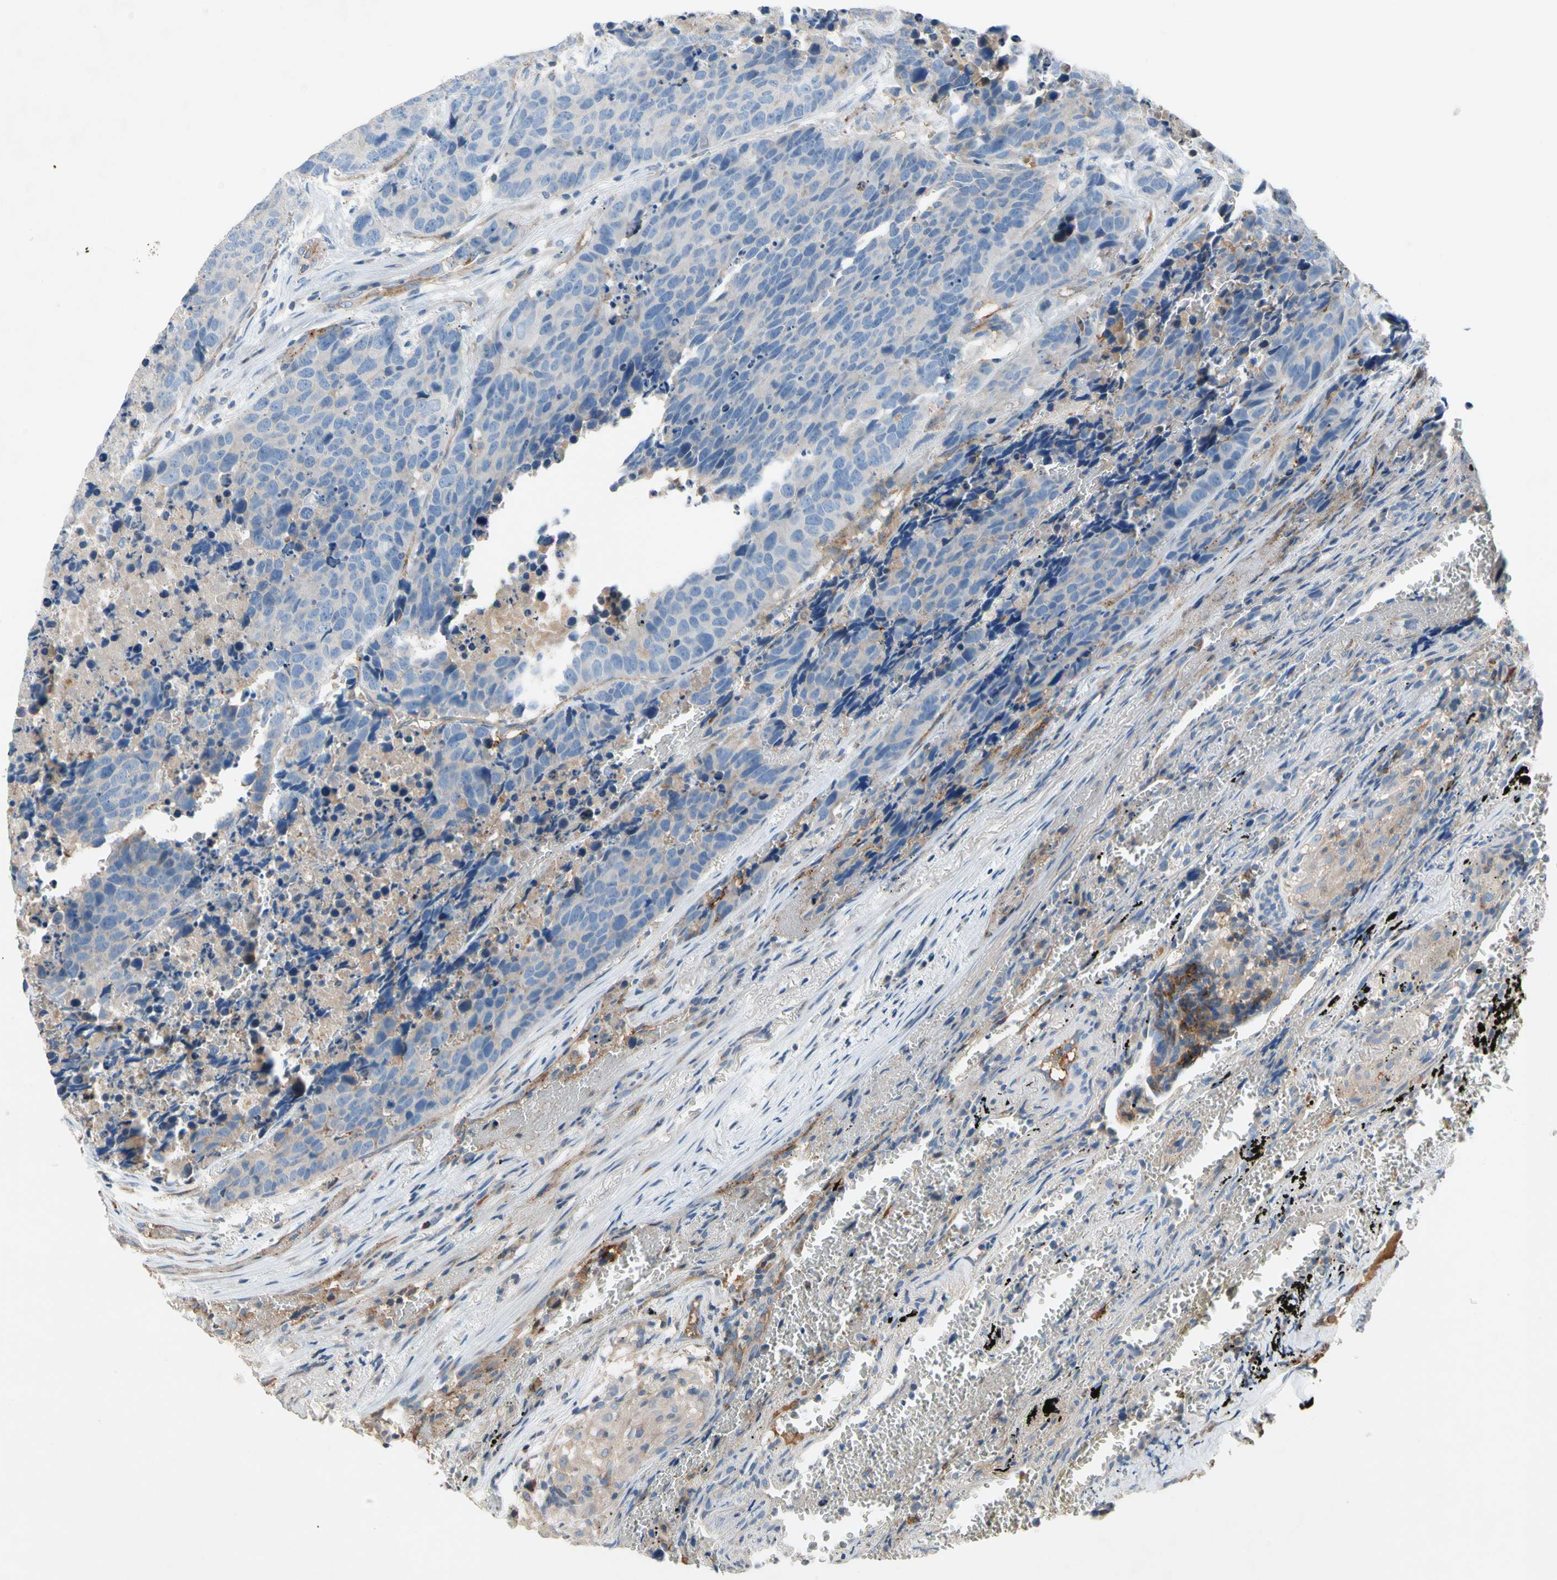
{"staining": {"intensity": "negative", "quantity": "none", "location": "none"}, "tissue": "carcinoid", "cell_type": "Tumor cells", "image_type": "cancer", "snomed": [{"axis": "morphology", "description": "Carcinoid, malignant, NOS"}, {"axis": "topography", "description": "Lung"}], "caption": "DAB (3,3'-diaminobenzidine) immunohistochemical staining of malignant carcinoid displays no significant staining in tumor cells.", "gene": "NDFIP2", "patient": {"sex": "male", "age": 60}}